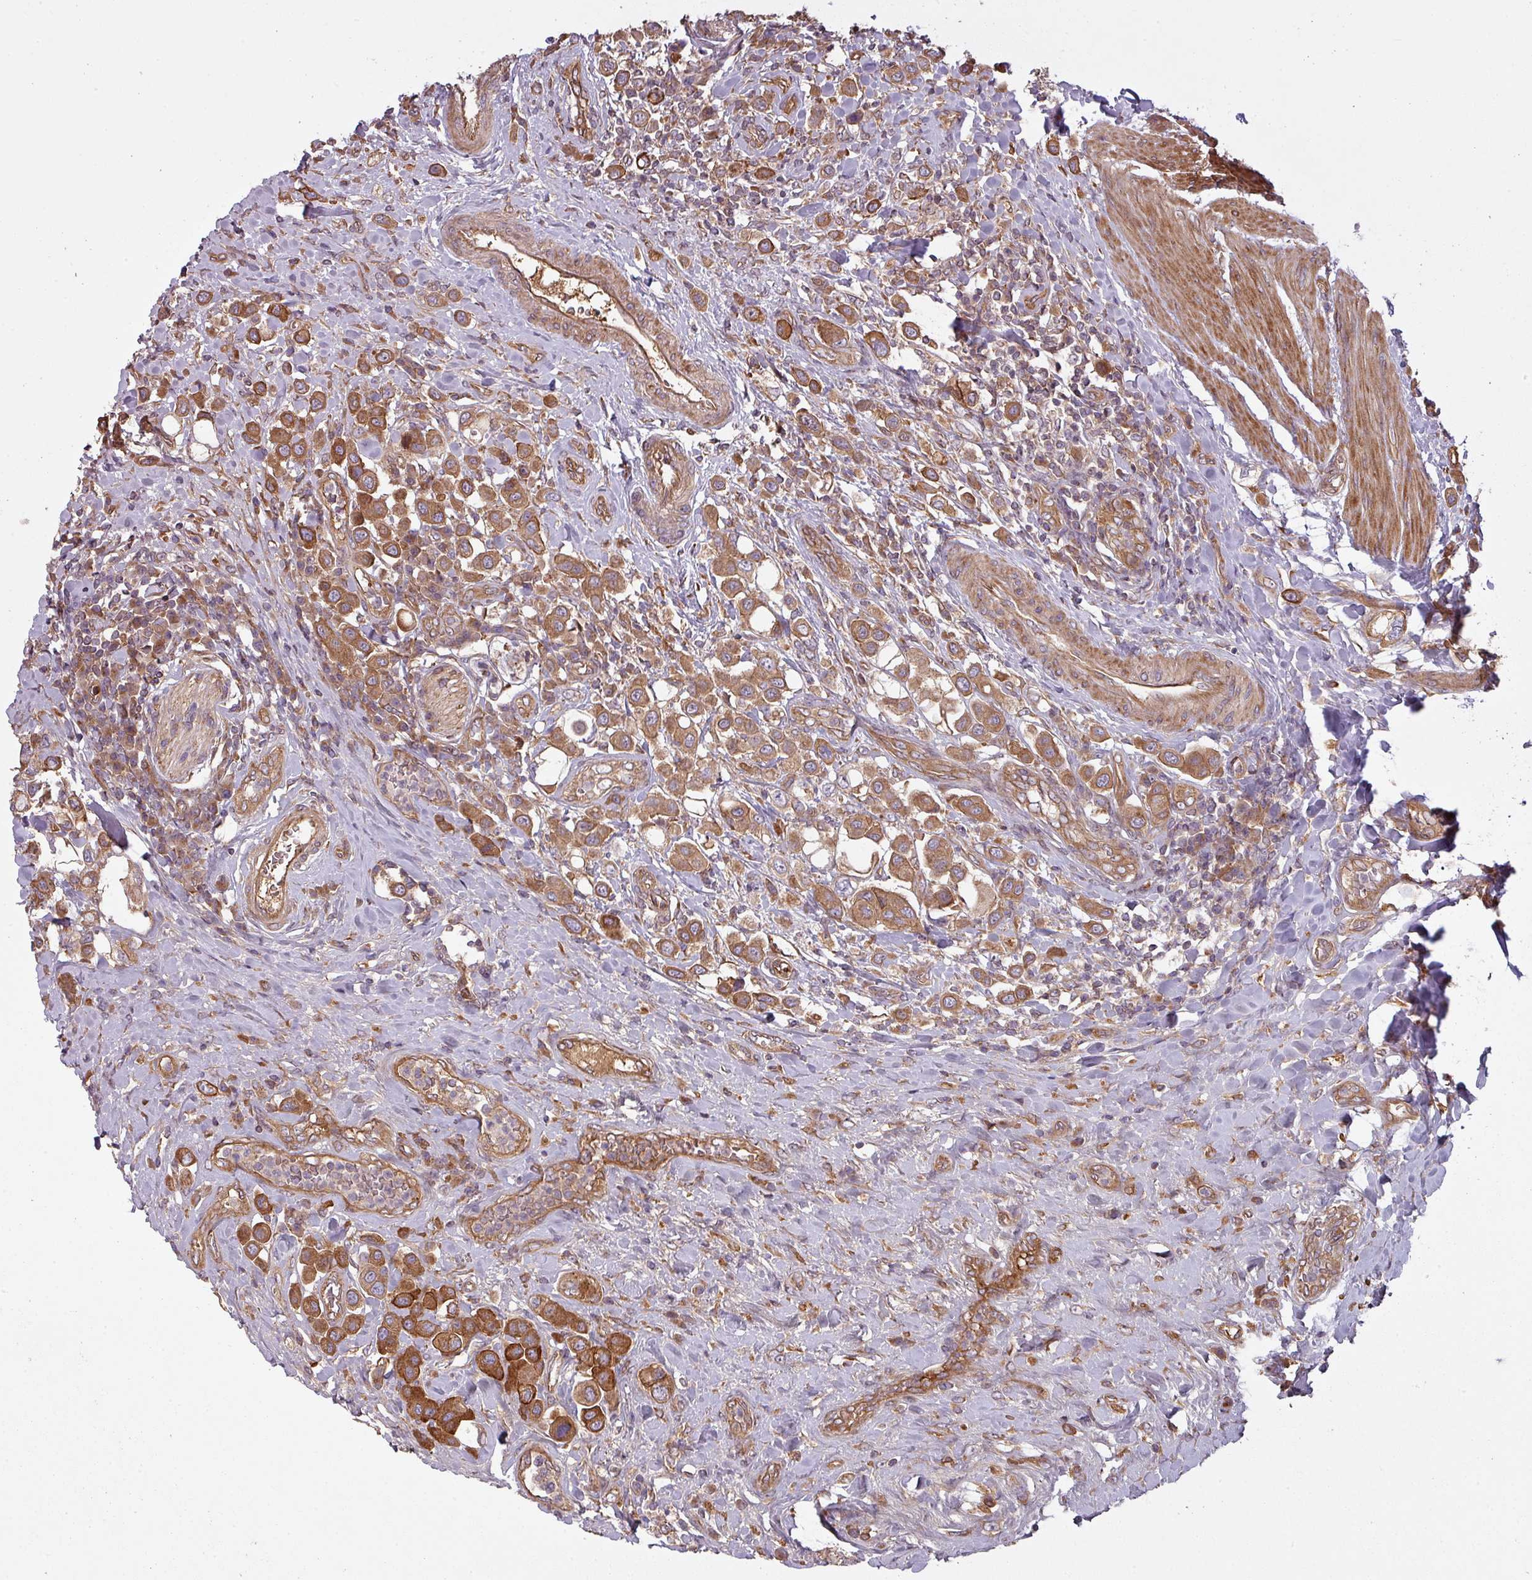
{"staining": {"intensity": "moderate", "quantity": ">75%", "location": "cytoplasmic/membranous"}, "tissue": "urothelial cancer", "cell_type": "Tumor cells", "image_type": "cancer", "snomed": [{"axis": "morphology", "description": "Urothelial carcinoma, High grade"}, {"axis": "topography", "description": "Urinary bladder"}], "caption": "A brown stain shows moderate cytoplasmic/membranous positivity of a protein in urothelial cancer tumor cells.", "gene": "SNRNP25", "patient": {"sex": "male", "age": 50}}